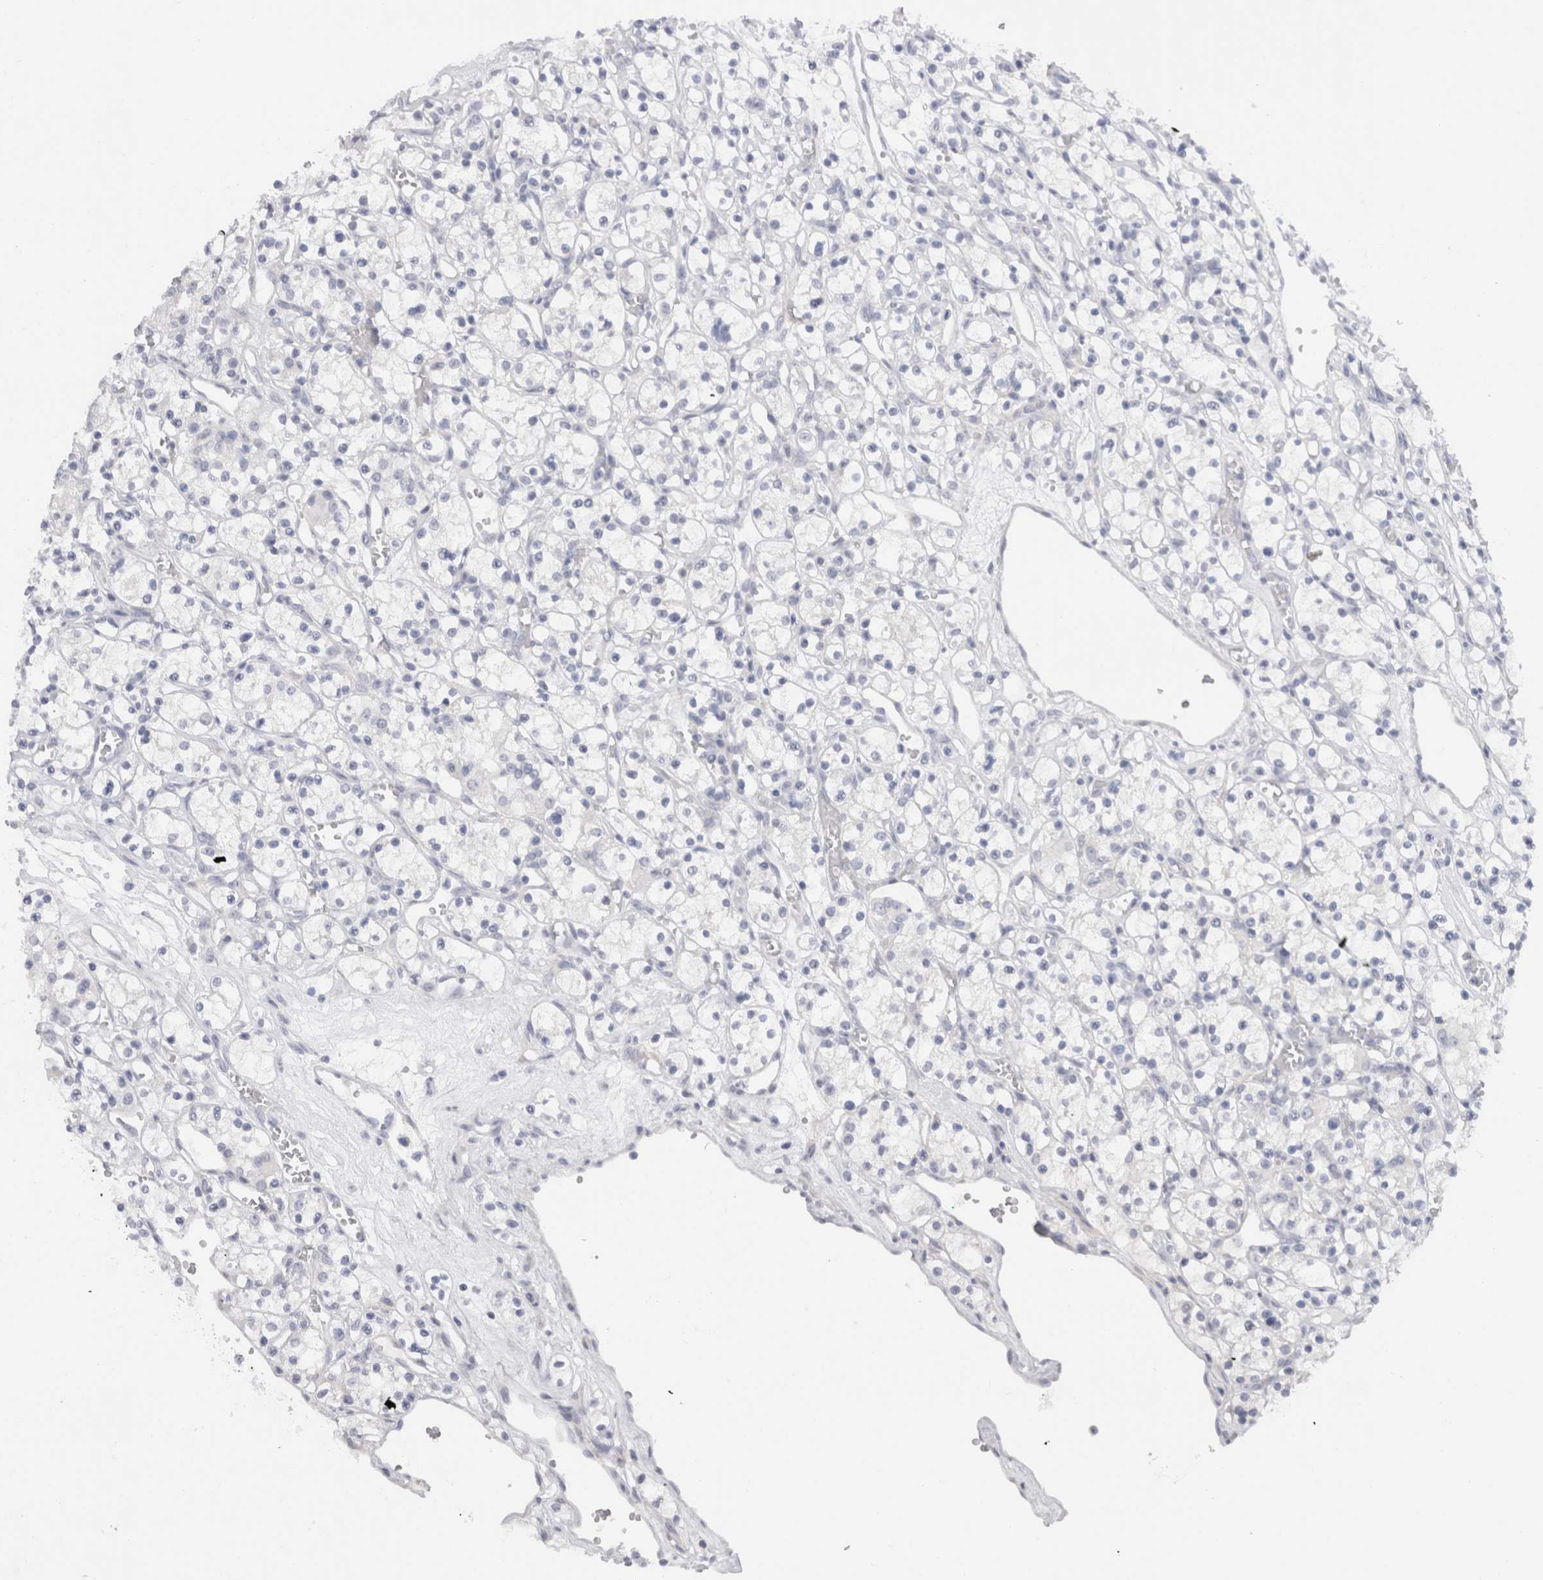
{"staining": {"intensity": "negative", "quantity": "none", "location": "none"}, "tissue": "renal cancer", "cell_type": "Tumor cells", "image_type": "cancer", "snomed": [{"axis": "morphology", "description": "Adenocarcinoma, NOS"}, {"axis": "topography", "description": "Kidney"}], "caption": "This is an IHC histopathology image of renal adenocarcinoma. There is no expression in tumor cells.", "gene": "C9orf50", "patient": {"sex": "female", "age": 59}}